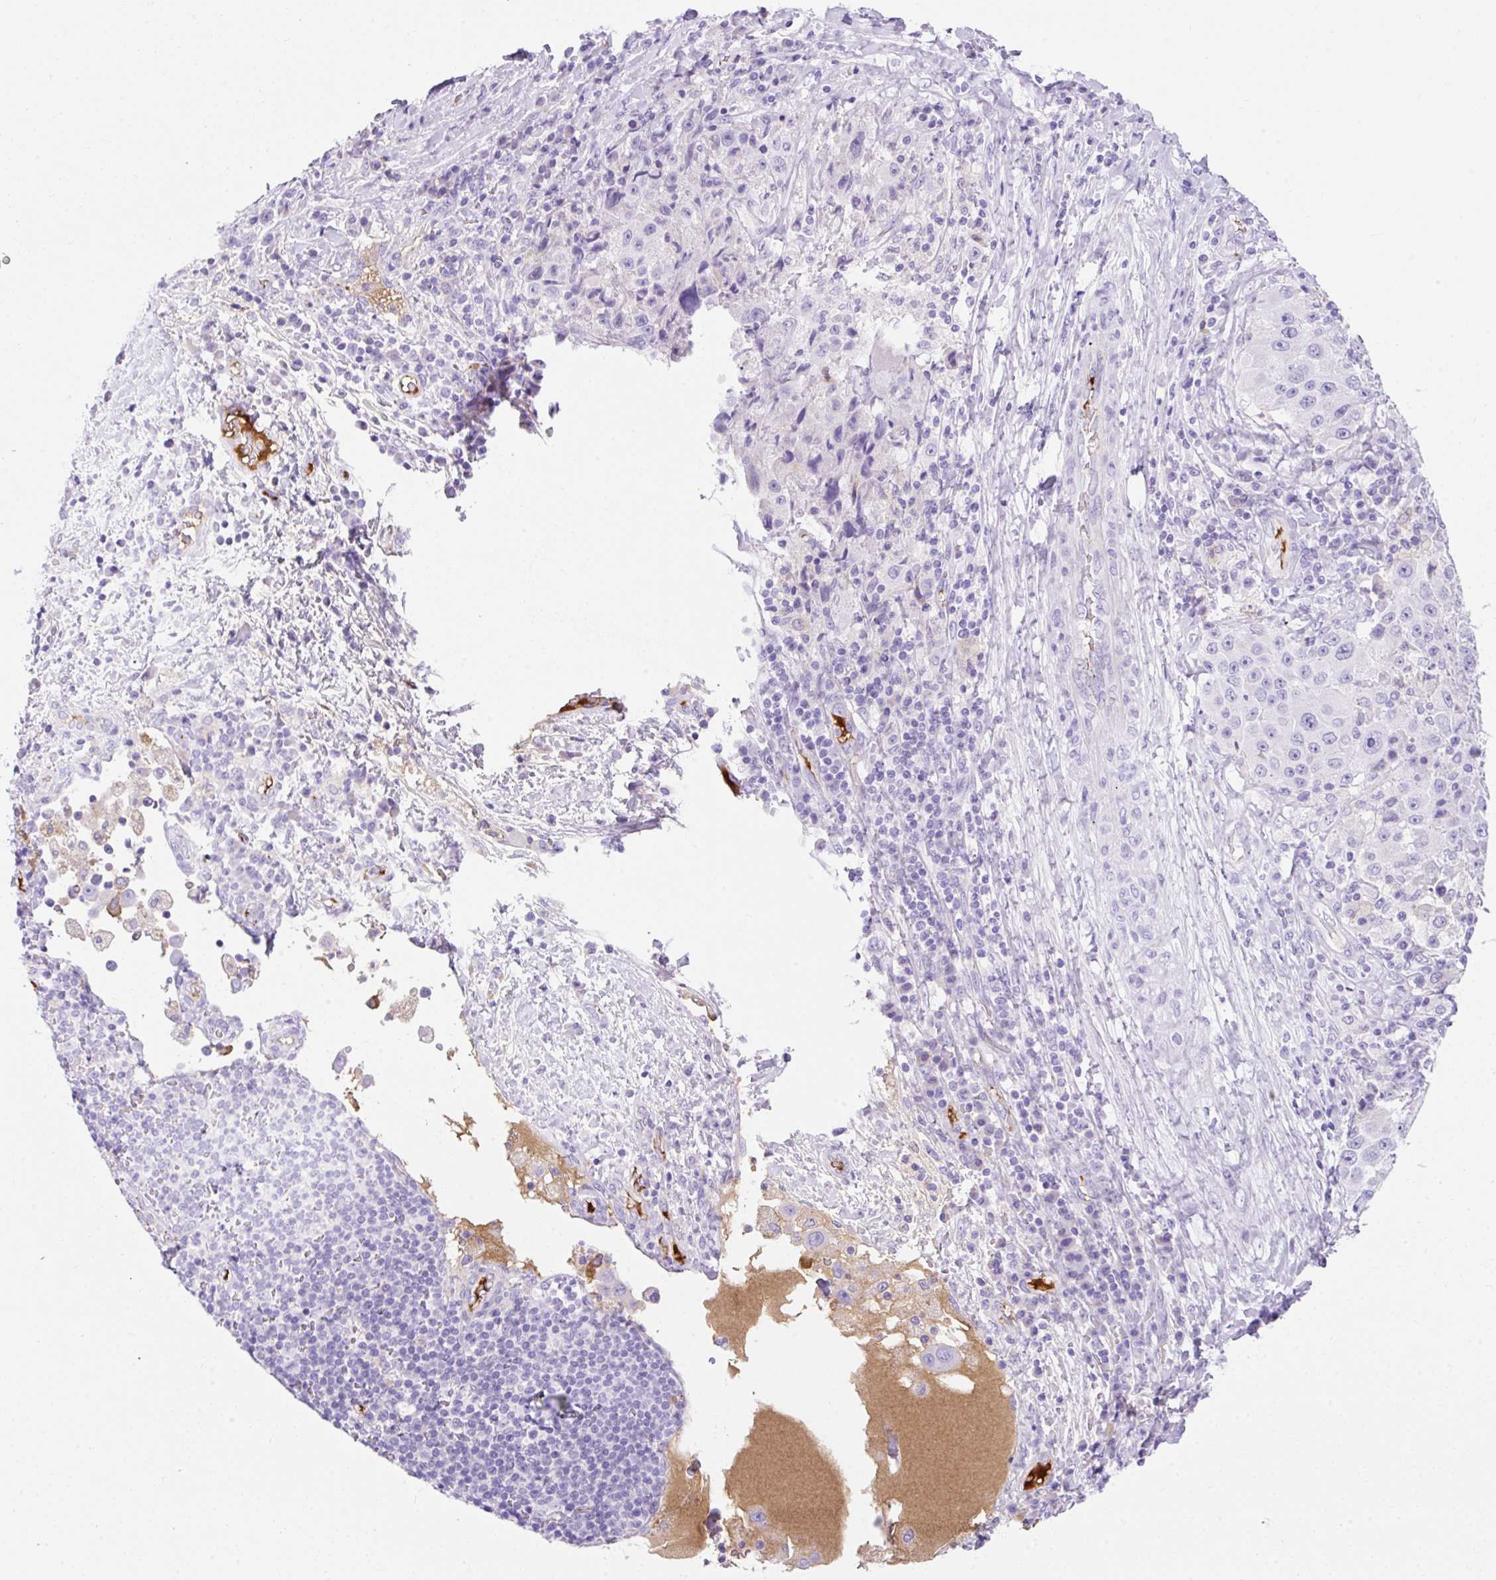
{"staining": {"intensity": "negative", "quantity": "none", "location": "none"}, "tissue": "melanoma", "cell_type": "Tumor cells", "image_type": "cancer", "snomed": [{"axis": "morphology", "description": "Malignant melanoma, Metastatic site"}, {"axis": "topography", "description": "Lymph node"}], "caption": "Tumor cells show no significant protein positivity in malignant melanoma (metastatic site). Brightfield microscopy of IHC stained with DAB (3,3'-diaminobenzidine) (brown) and hematoxylin (blue), captured at high magnification.", "gene": "APOC4-APOC2", "patient": {"sex": "male", "age": 62}}